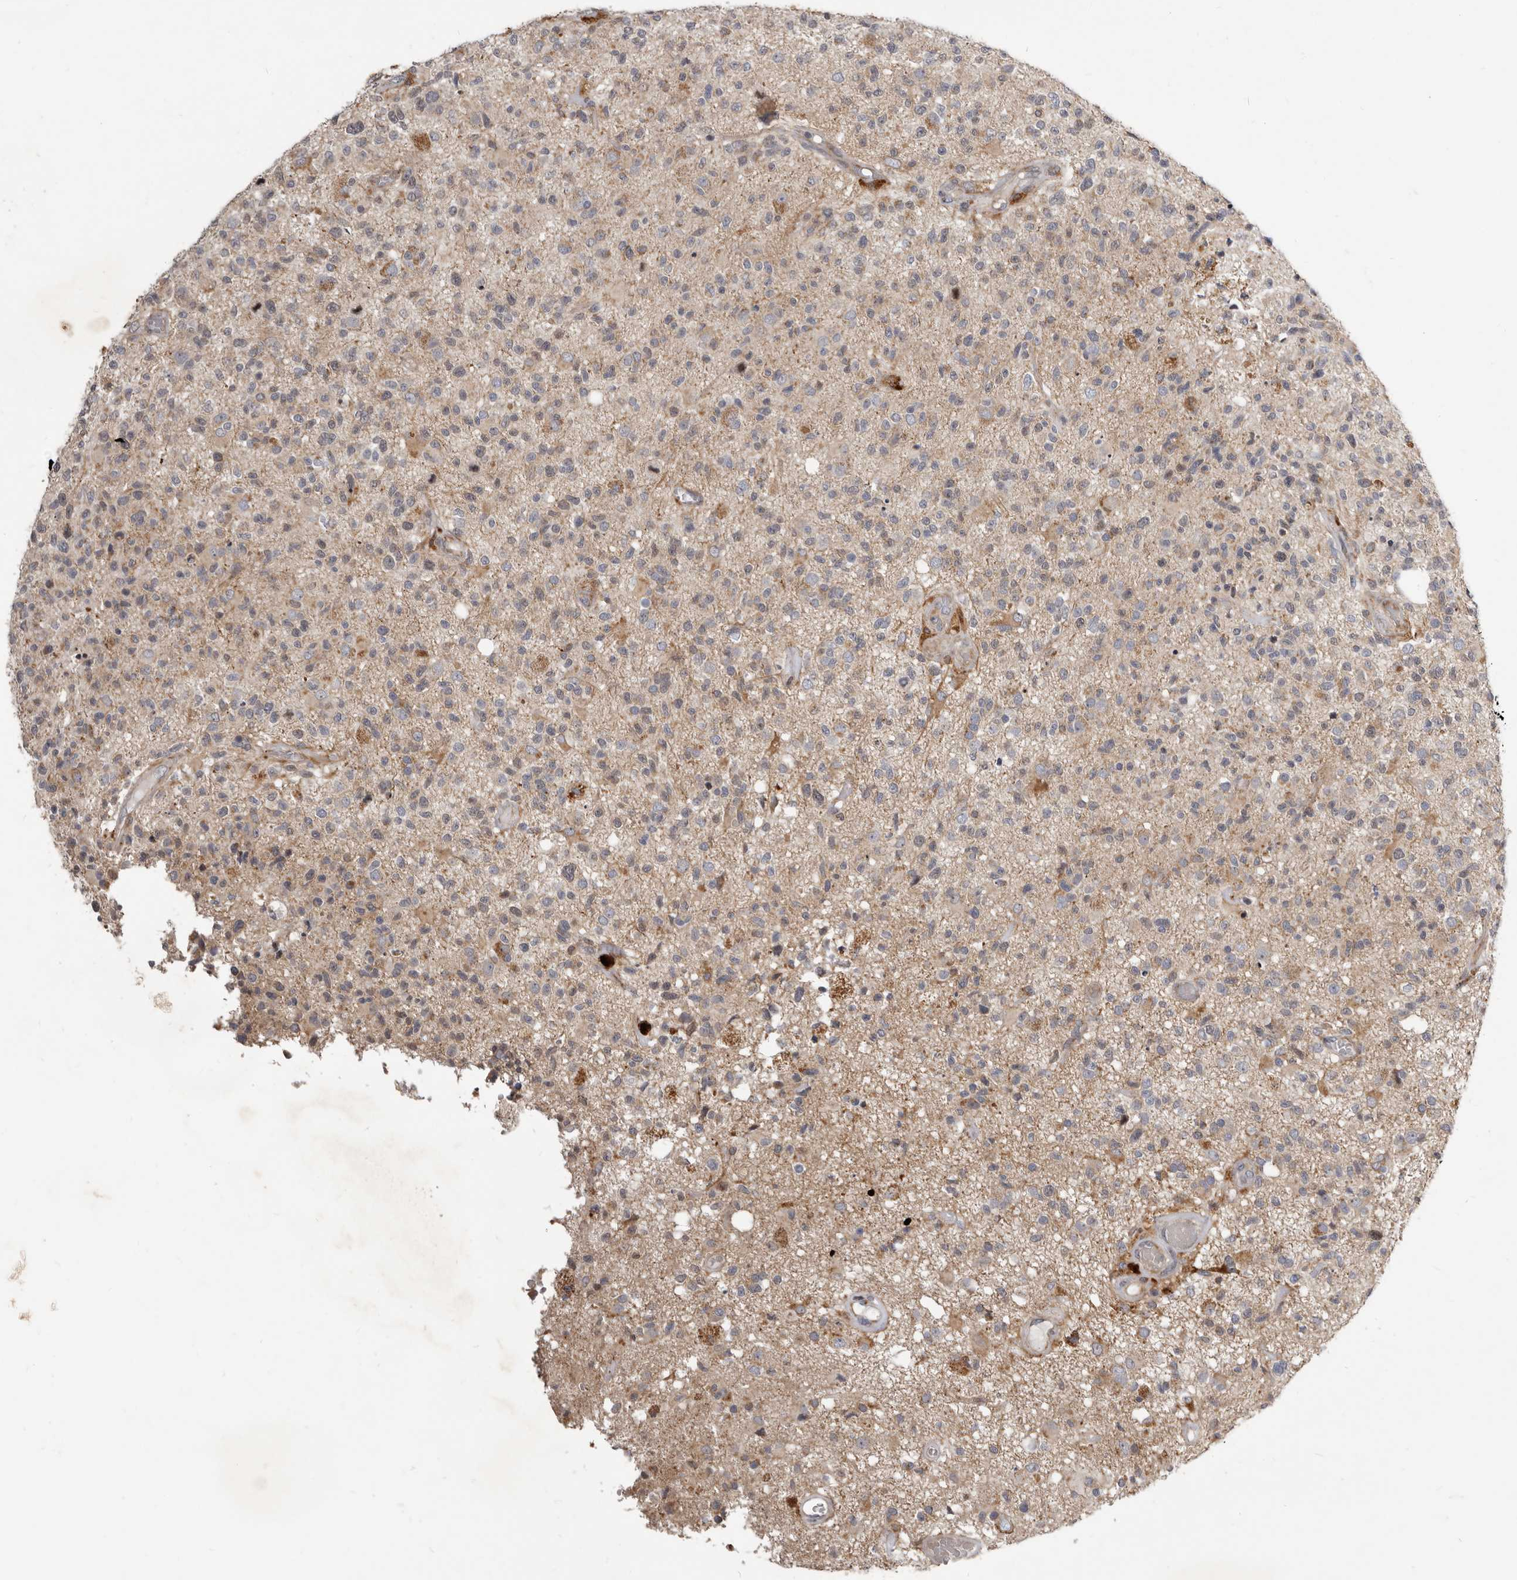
{"staining": {"intensity": "weak", "quantity": "<25%", "location": "cytoplasmic/membranous"}, "tissue": "glioma", "cell_type": "Tumor cells", "image_type": "cancer", "snomed": [{"axis": "morphology", "description": "Glioma, malignant, High grade"}, {"axis": "morphology", "description": "Glioblastoma, NOS"}, {"axis": "topography", "description": "Brain"}], "caption": "Protein analysis of glioma displays no significant positivity in tumor cells. Nuclei are stained in blue.", "gene": "SMC4", "patient": {"sex": "male", "age": 60}}